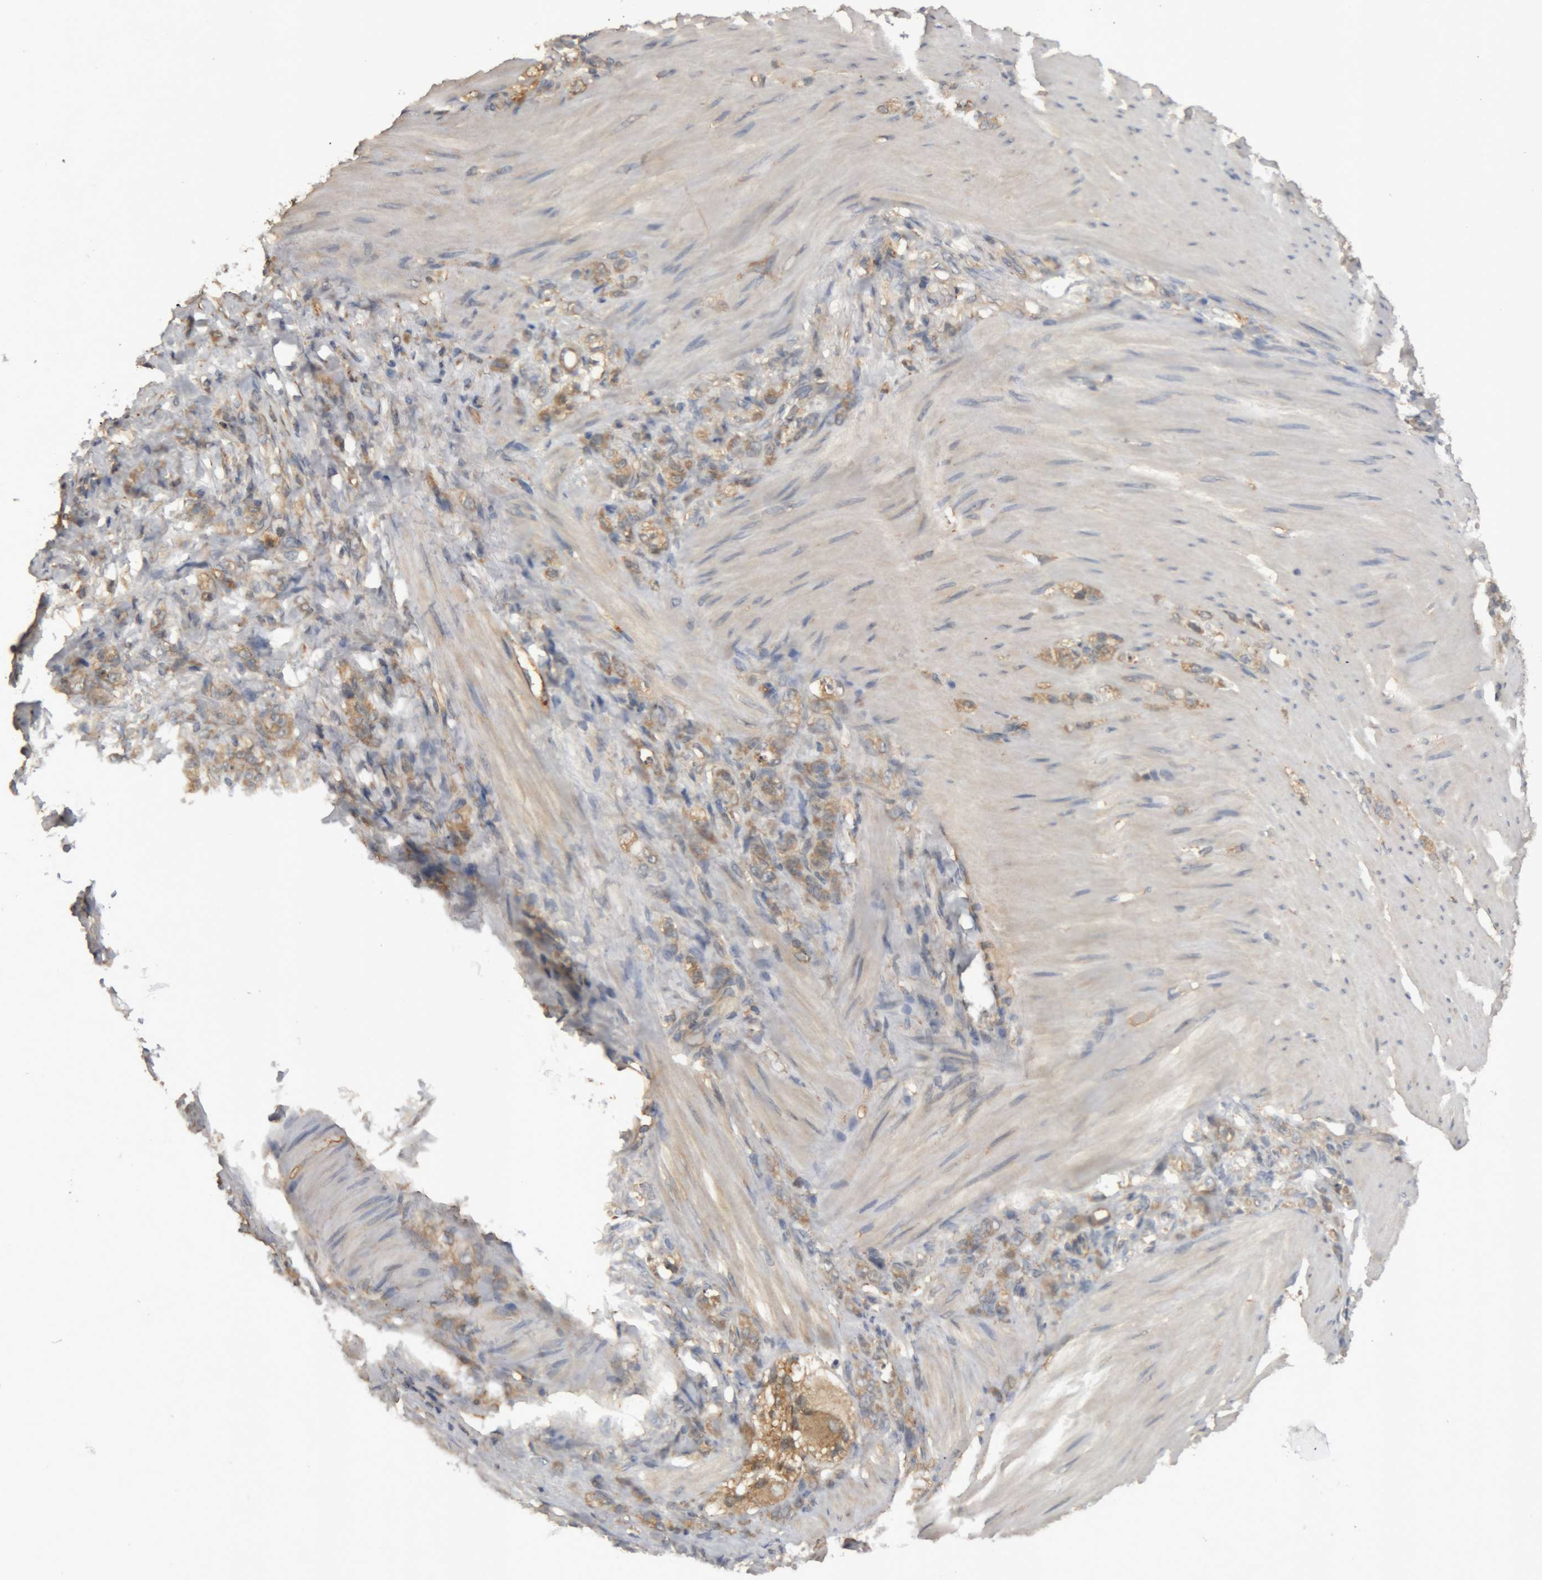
{"staining": {"intensity": "weak", "quantity": ">75%", "location": "cytoplasmic/membranous"}, "tissue": "stomach cancer", "cell_type": "Tumor cells", "image_type": "cancer", "snomed": [{"axis": "morphology", "description": "Normal tissue, NOS"}, {"axis": "morphology", "description": "Adenocarcinoma, NOS"}, {"axis": "topography", "description": "Stomach"}], "caption": "IHC image of human adenocarcinoma (stomach) stained for a protein (brown), which shows low levels of weak cytoplasmic/membranous staining in about >75% of tumor cells.", "gene": "TMED7", "patient": {"sex": "male", "age": 82}}